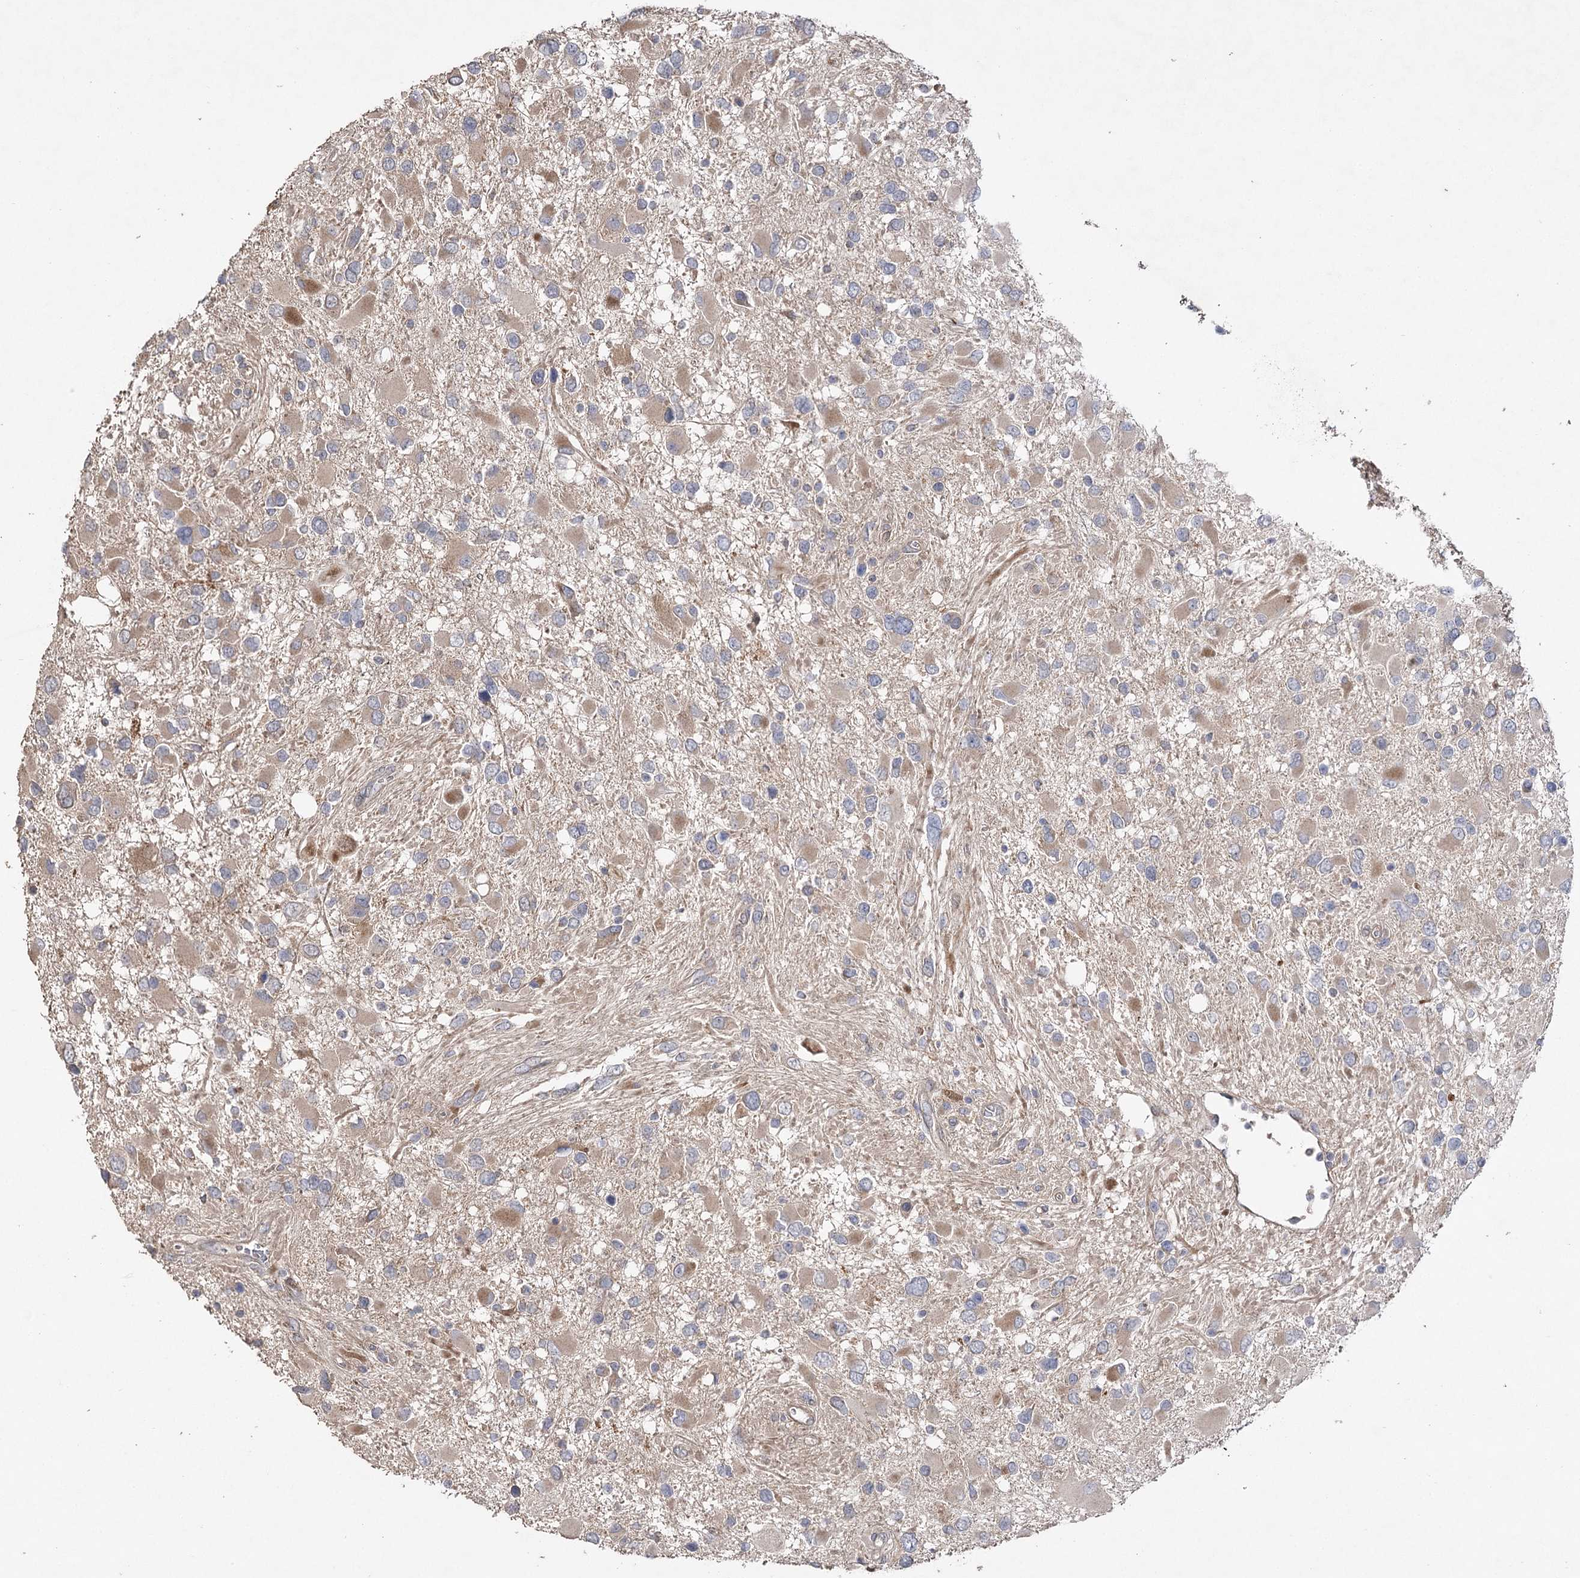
{"staining": {"intensity": "moderate", "quantity": "<25%", "location": "cytoplasmic/membranous"}, "tissue": "glioma", "cell_type": "Tumor cells", "image_type": "cancer", "snomed": [{"axis": "morphology", "description": "Glioma, malignant, High grade"}, {"axis": "topography", "description": "Brain"}], "caption": "IHC (DAB) staining of human glioma exhibits moderate cytoplasmic/membranous protein staining in about <25% of tumor cells.", "gene": "OBSL1", "patient": {"sex": "male", "age": 53}}